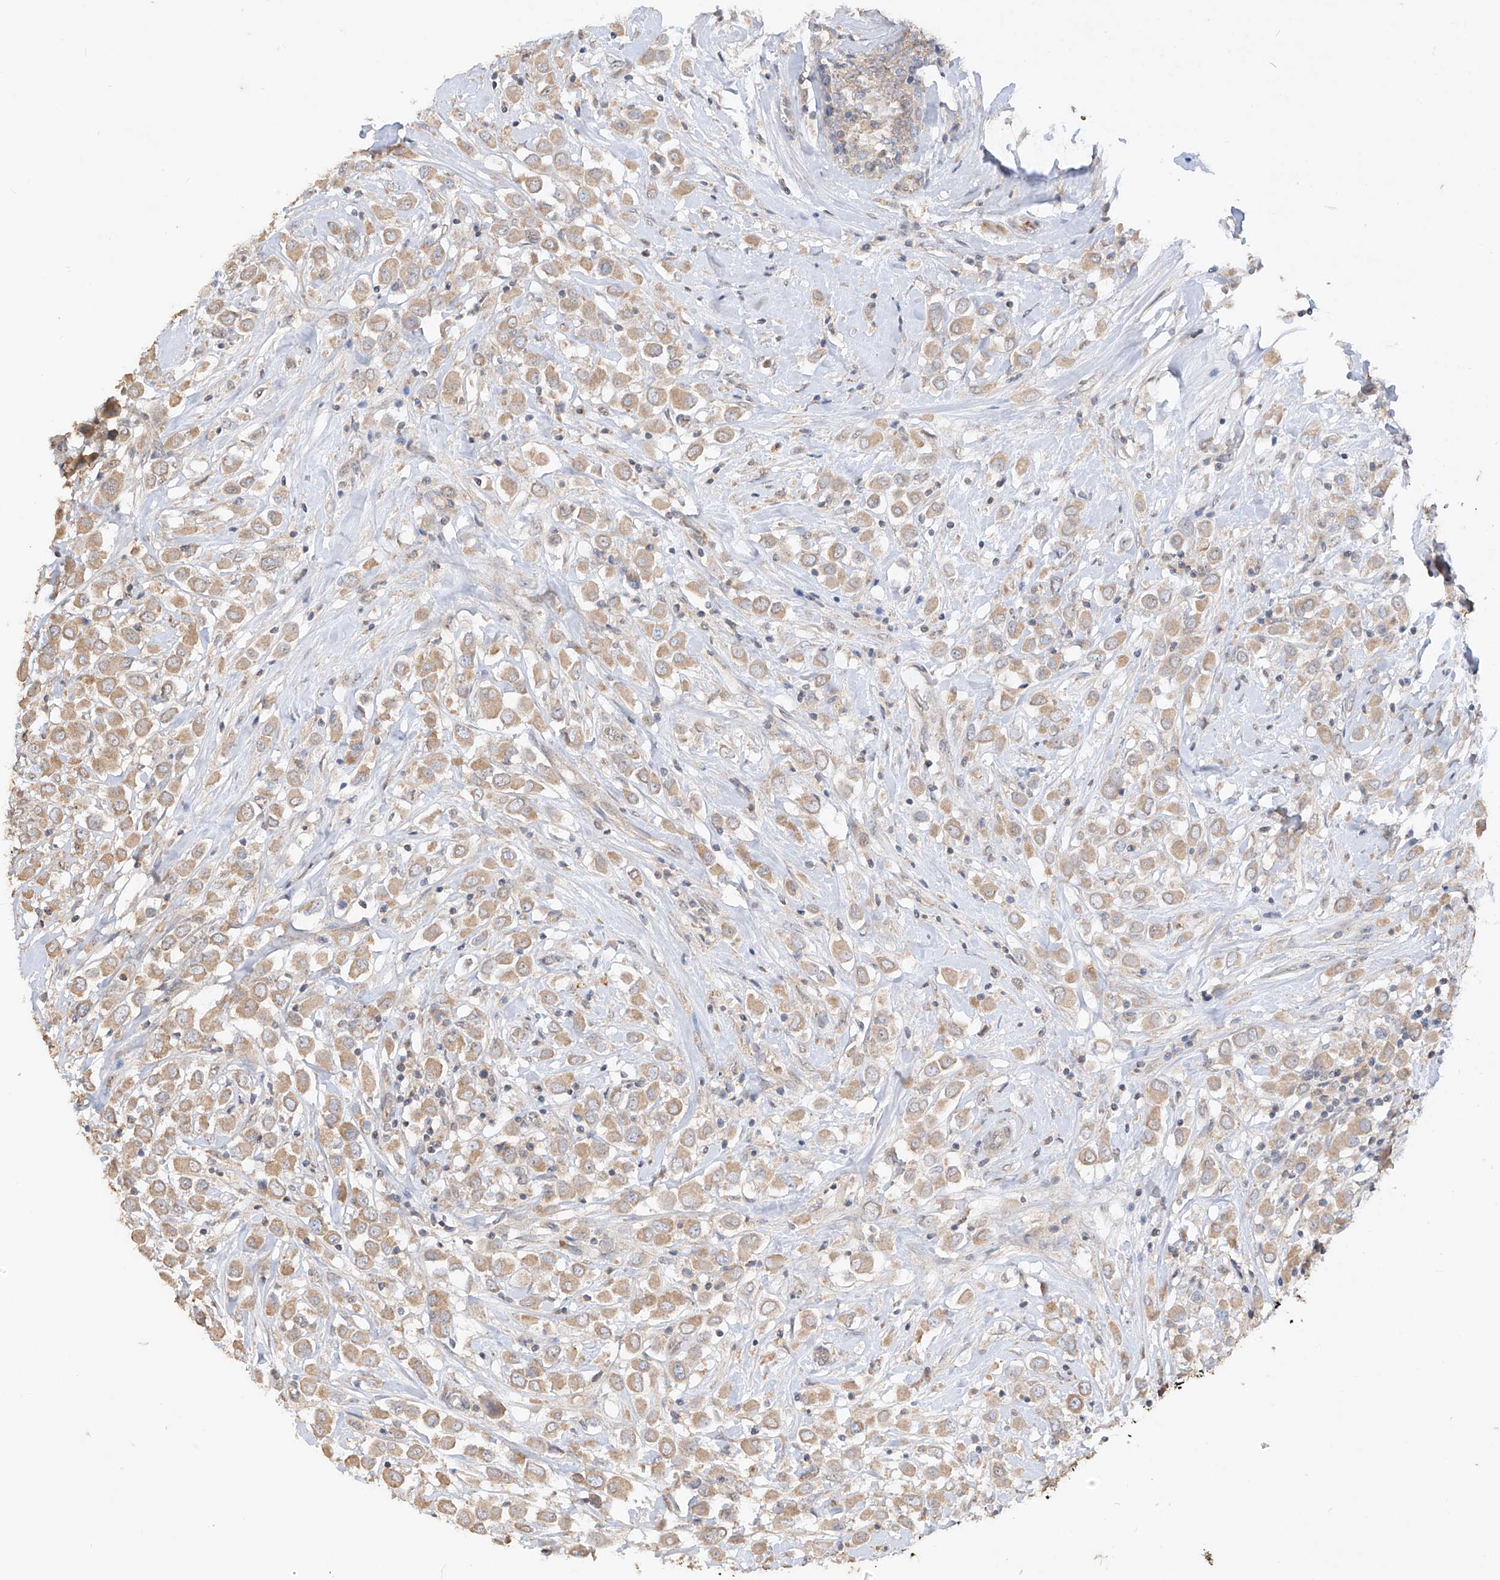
{"staining": {"intensity": "moderate", "quantity": ">75%", "location": "cytoplasmic/membranous"}, "tissue": "breast cancer", "cell_type": "Tumor cells", "image_type": "cancer", "snomed": [{"axis": "morphology", "description": "Duct carcinoma"}, {"axis": "topography", "description": "Breast"}], "caption": "Immunohistochemical staining of breast cancer reveals medium levels of moderate cytoplasmic/membranous staining in about >75% of tumor cells.", "gene": "MTUS2", "patient": {"sex": "female", "age": 61}}